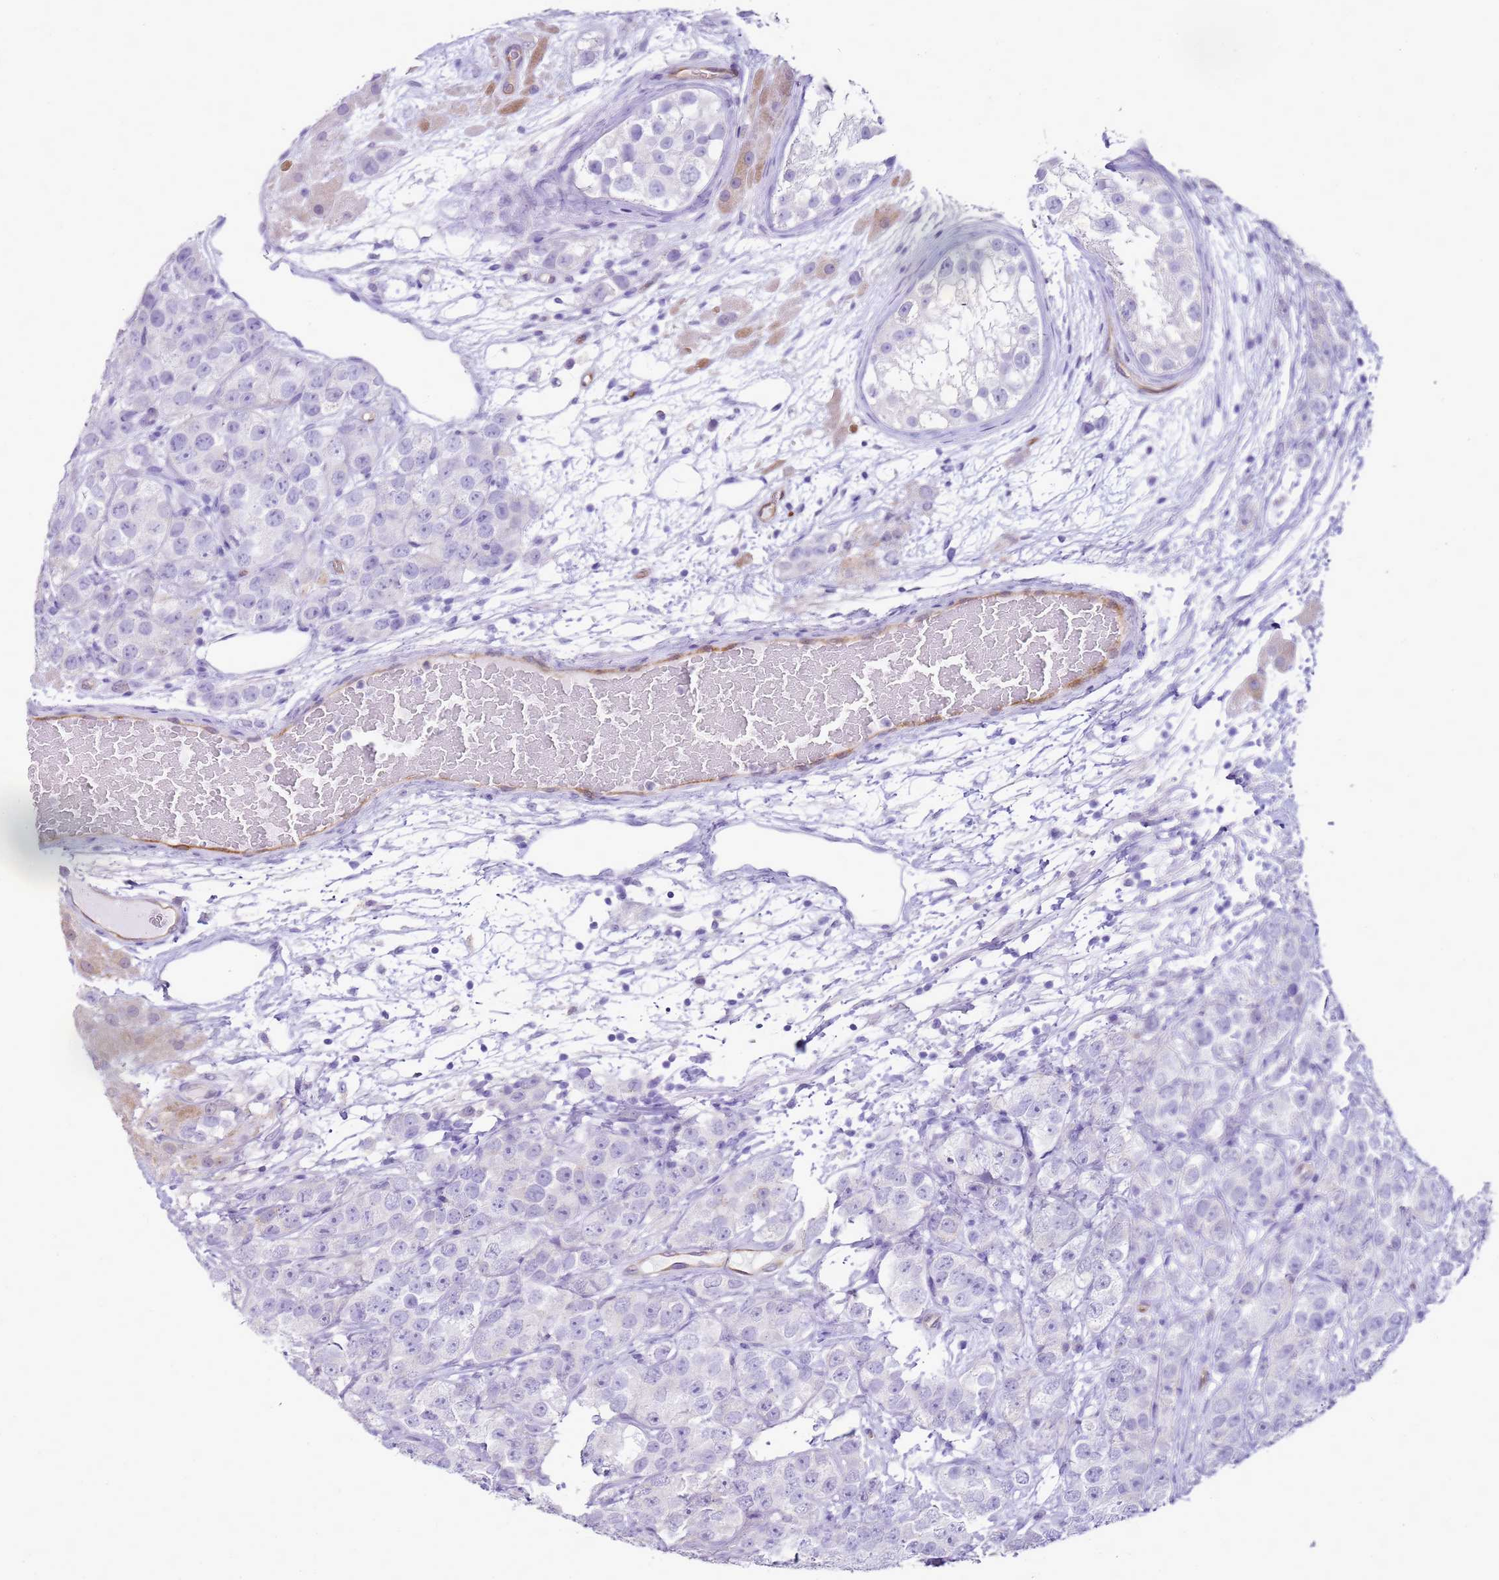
{"staining": {"intensity": "negative", "quantity": "none", "location": "none"}, "tissue": "testis cancer", "cell_type": "Tumor cells", "image_type": "cancer", "snomed": [{"axis": "morphology", "description": "Seminoma, NOS"}, {"axis": "topography", "description": "Testis"}], "caption": "Micrograph shows no significant protein expression in tumor cells of testis cancer.", "gene": "SULT1E1", "patient": {"sex": "male", "age": 28}}